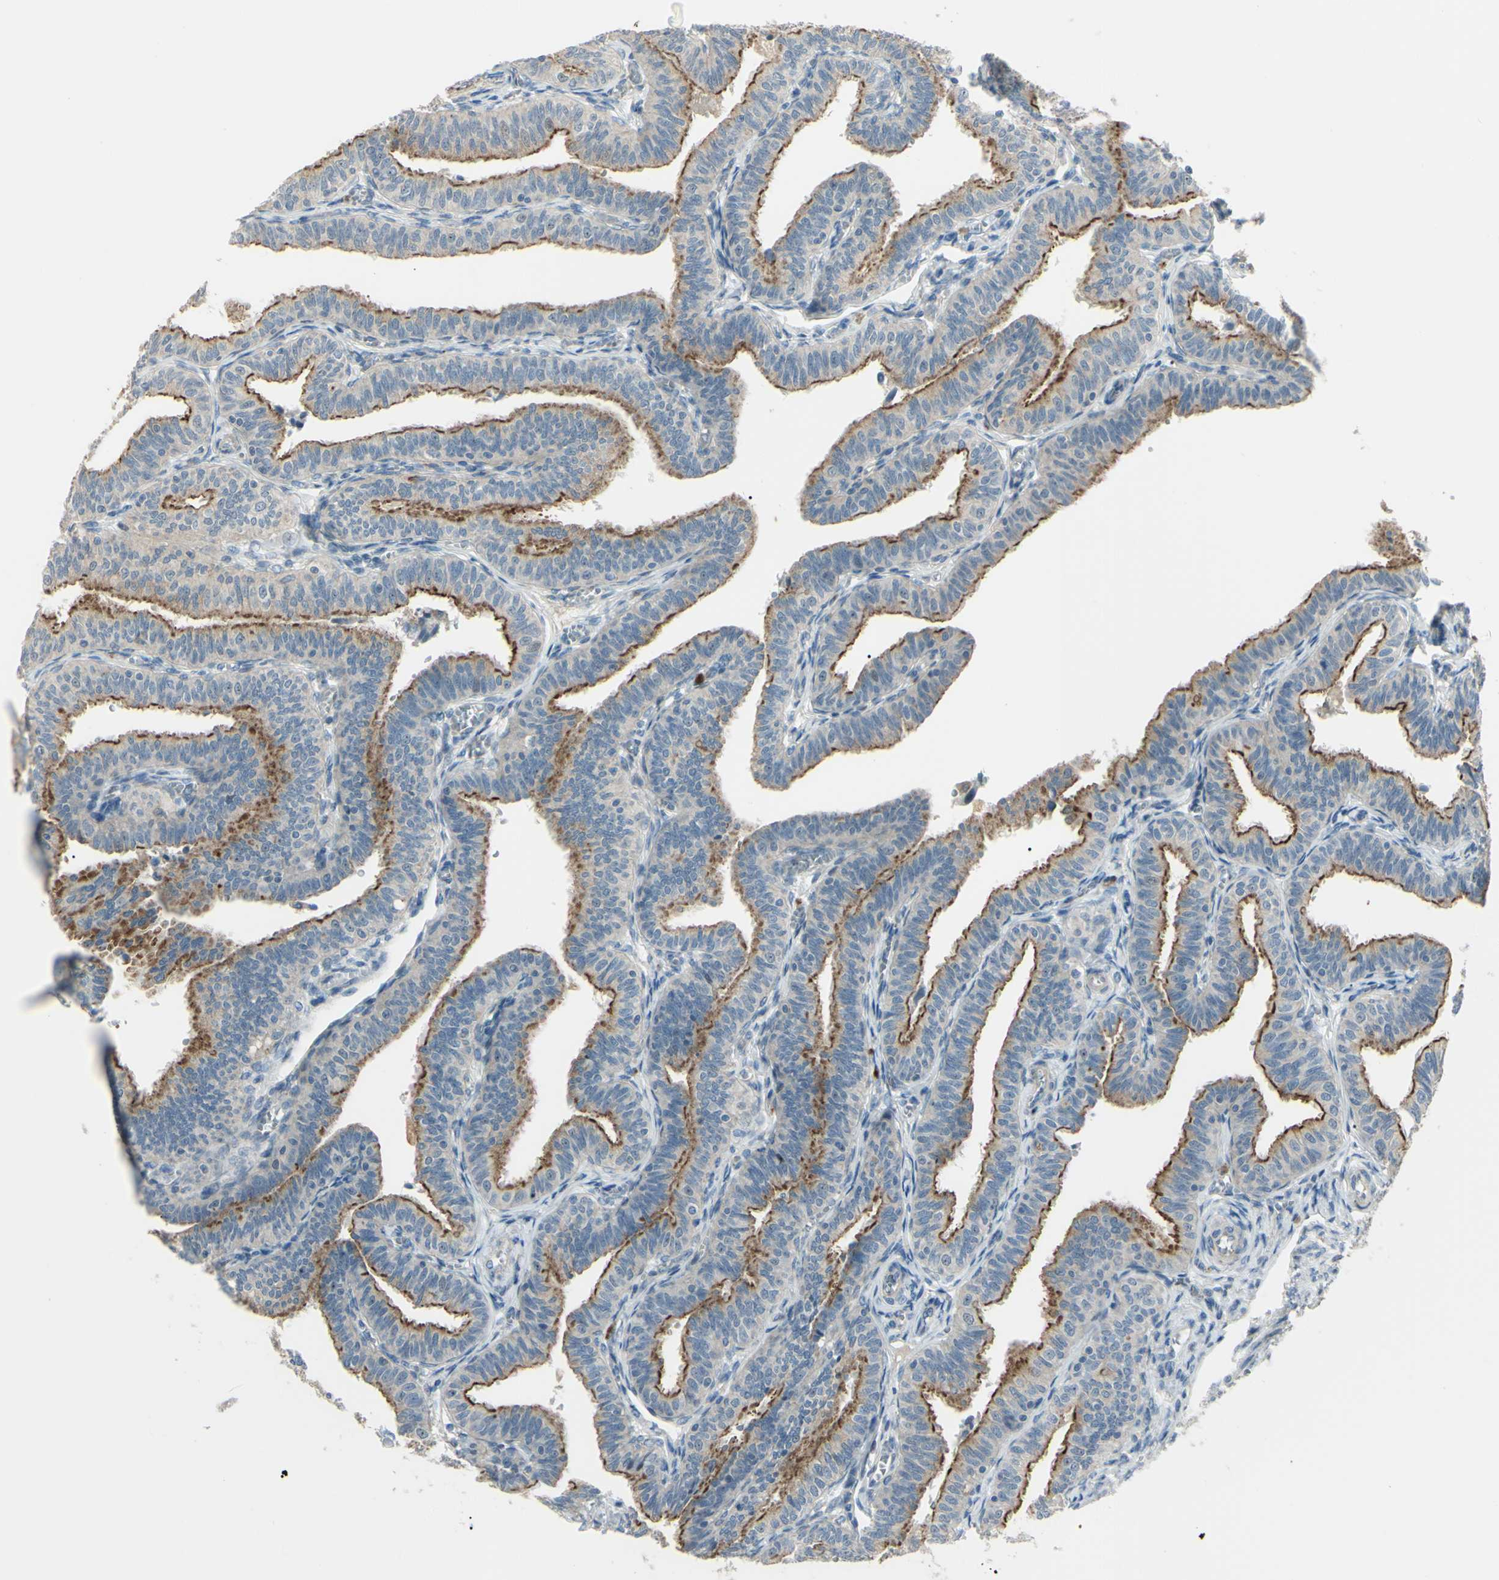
{"staining": {"intensity": "weak", "quantity": ">75%", "location": "cytoplasmic/membranous"}, "tissue": "fallopian tube", "cell_type": "Glandular cells", "image_type": "normal", "snomed": [{"axis": "morphology", "description": "Normal tissue, NOS"}, {"axis": "topography", "description": "Fallopian tube"}], "caption": "Immunohistochemistry histopathology image of unremarkable human fallopian tube stained for a protein (brown), which demonstrates low levels of weak cytoplasmic/membranous staining in about >75% of glandular cells.", "gene": "LMTK2", "patient": {"sex": "female", "age": 46}}